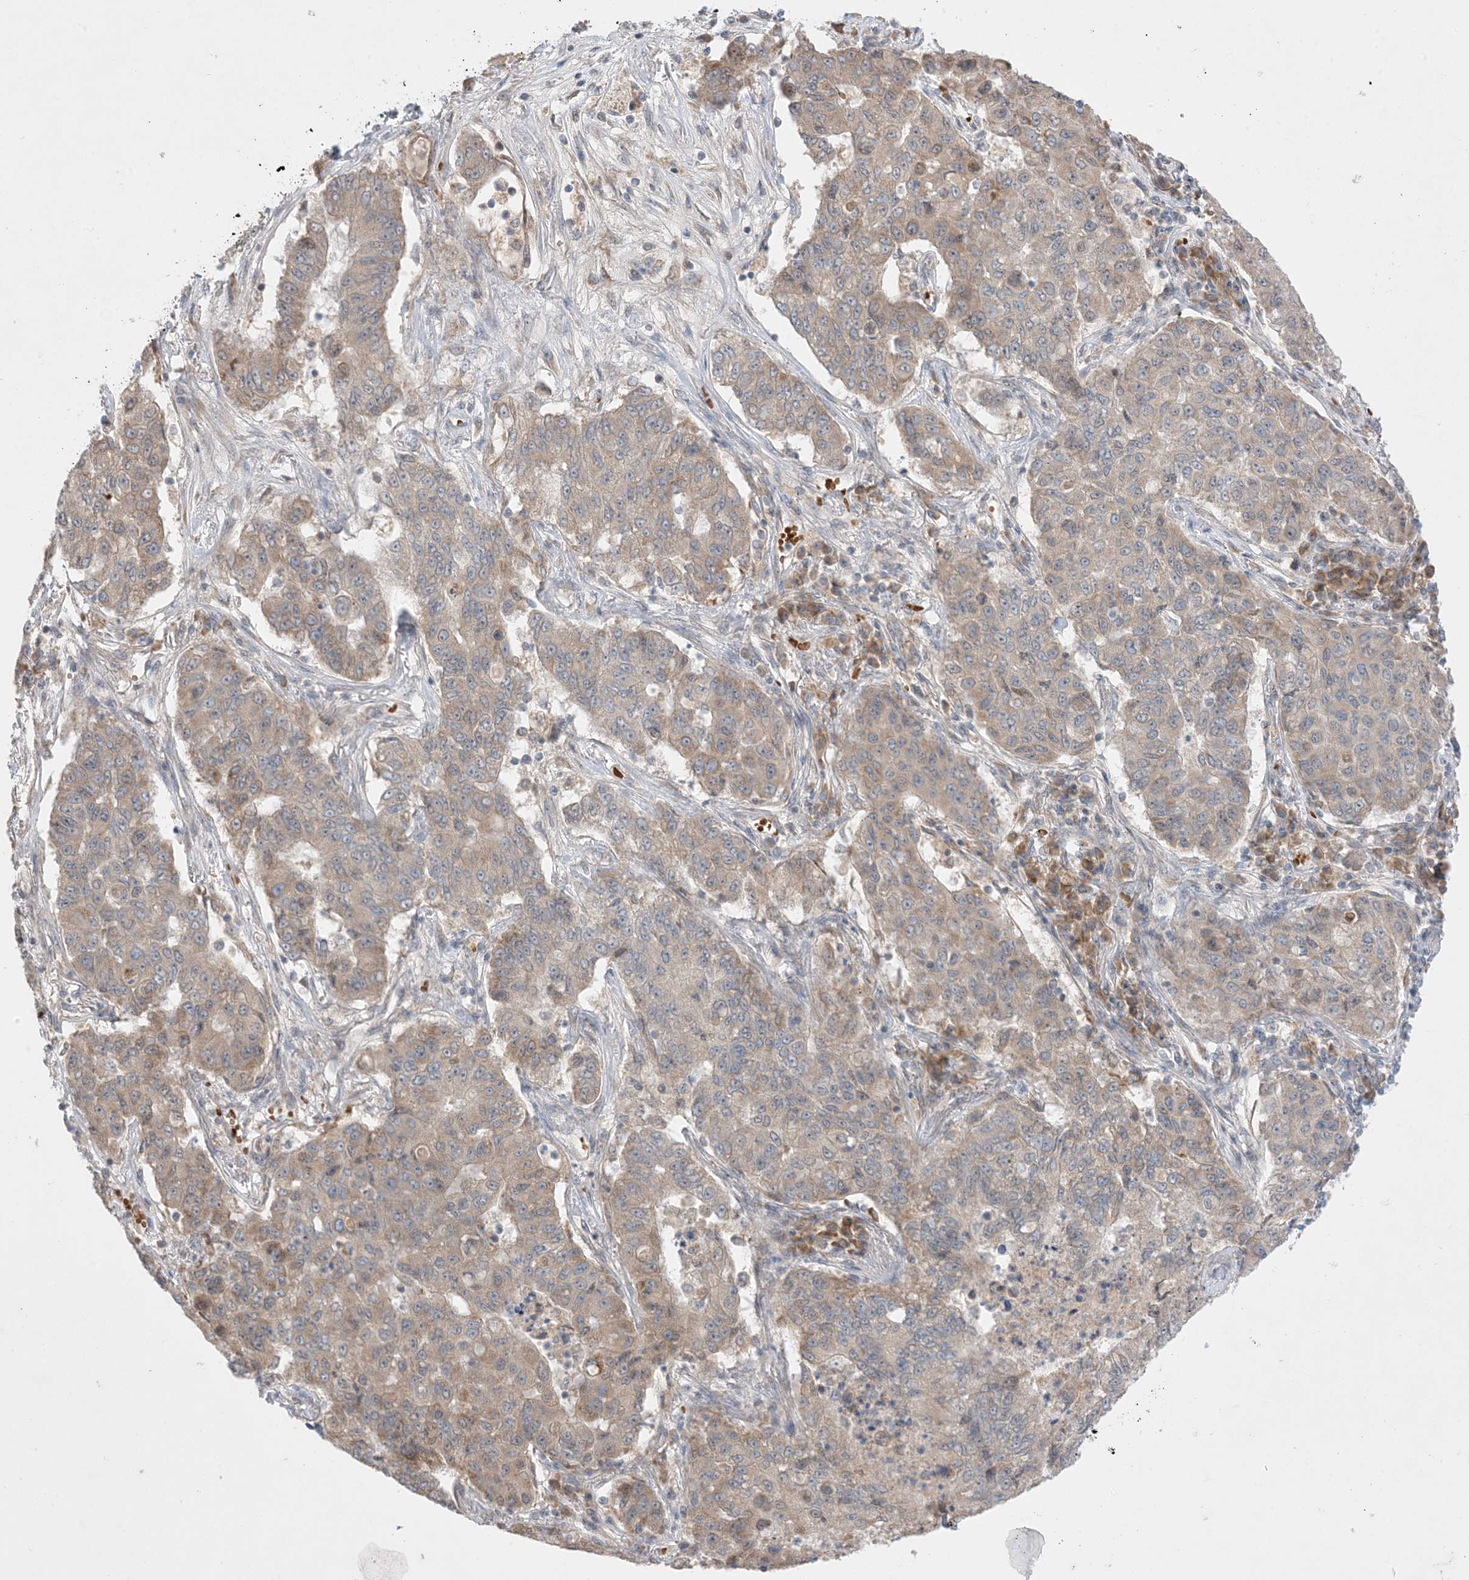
{"staining": {"intensity": "moderate", "quantity": ">75%", "location": "cytoplasmic/membranous"}, "tissue": "lung cancer", "cell_type": "Tumor cells", "image_type": "cancer", "snomed": [{"axis": "morphology", "description": "Squamous cell carcinoma, NOS"}, {"axis": "topography", "description": "Lung"}], "caption": "Brown immunohistochemical staining in human squamous cell carcinoma (lung) reveals moderate cytoplasmic/membranous positivity in about >75% of tumor cells.", "gene": "MMGT1", "patient": {"sex": "male", "age": 74}}